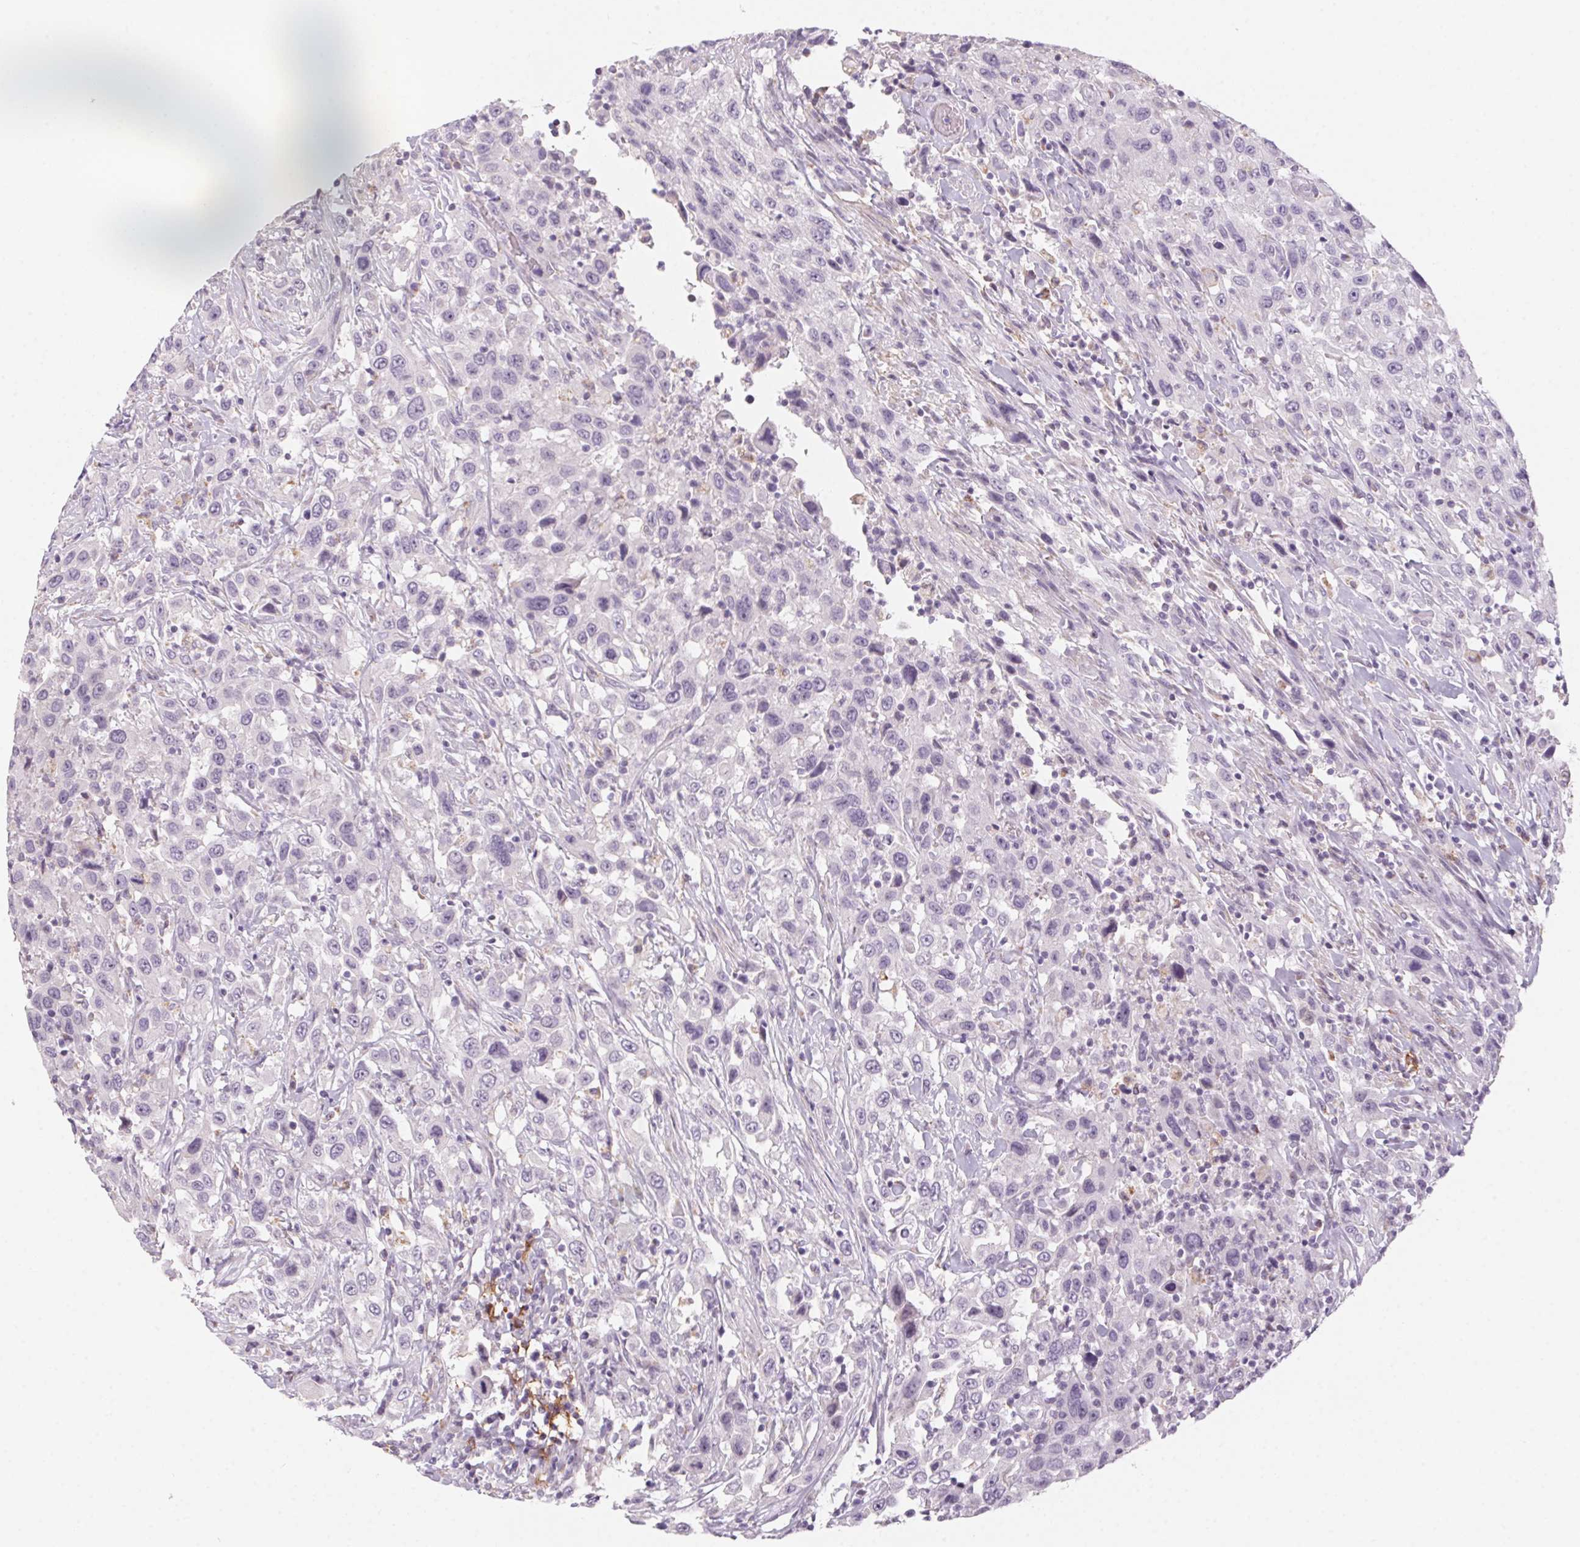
{"staining": {"intensity": "negative", "quantity": "none", "location": "none"}, "tissue": "urothelial cancer", "cell_type": "Tumor cells", "image_type": "cancer", "snomed": [{"axis": "morphology", "description": "Urothelial carcinoma, High grade"}, {"axis": "topography", "description": "Urinary bladder"}], "caption": "Tumor cells show no significant staining in urothelial cancer.", "gene": "PRPH", "patient": {"sex": "male", "age": 61}}